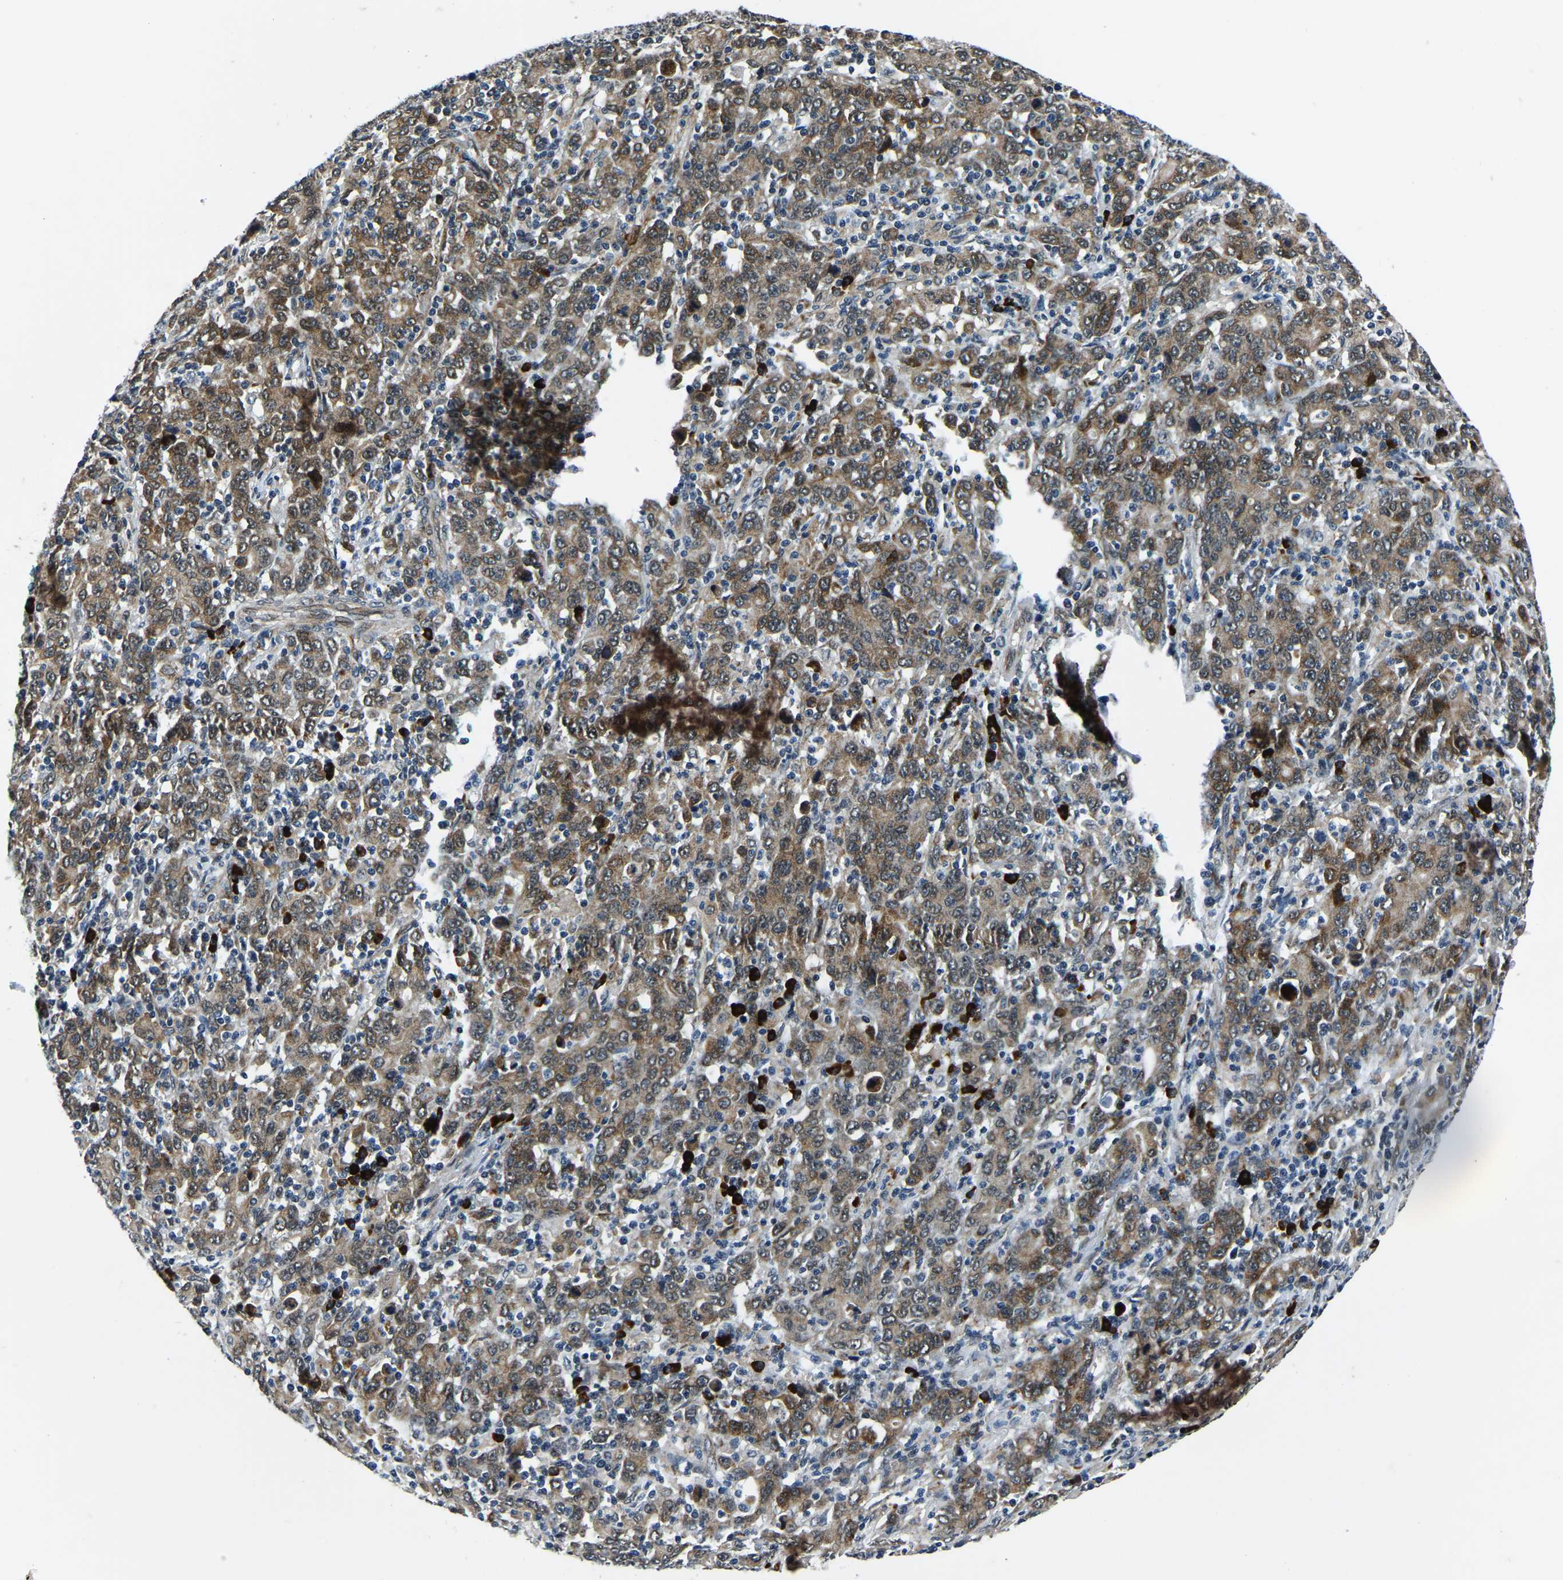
{"staining": {"intensity": "moderate", "quantity": ">75%", "location": "cytoplasmic/membranous"}, "tissue": "stomach cancer", "cell_type": "Tumor cells", "image_type": "cancer", "snomed": [{"axis": "morphology", "description": "Adenocarcinoma, NOS"}, {"axis": "topography", "description": "Stomach, upper"}], "caption": "Human stomach cancer stained with a protein marker exhibits moderate staining in tumor cells.", "gene": "ING2", "patient": {"sex": "male", "age": 69}}